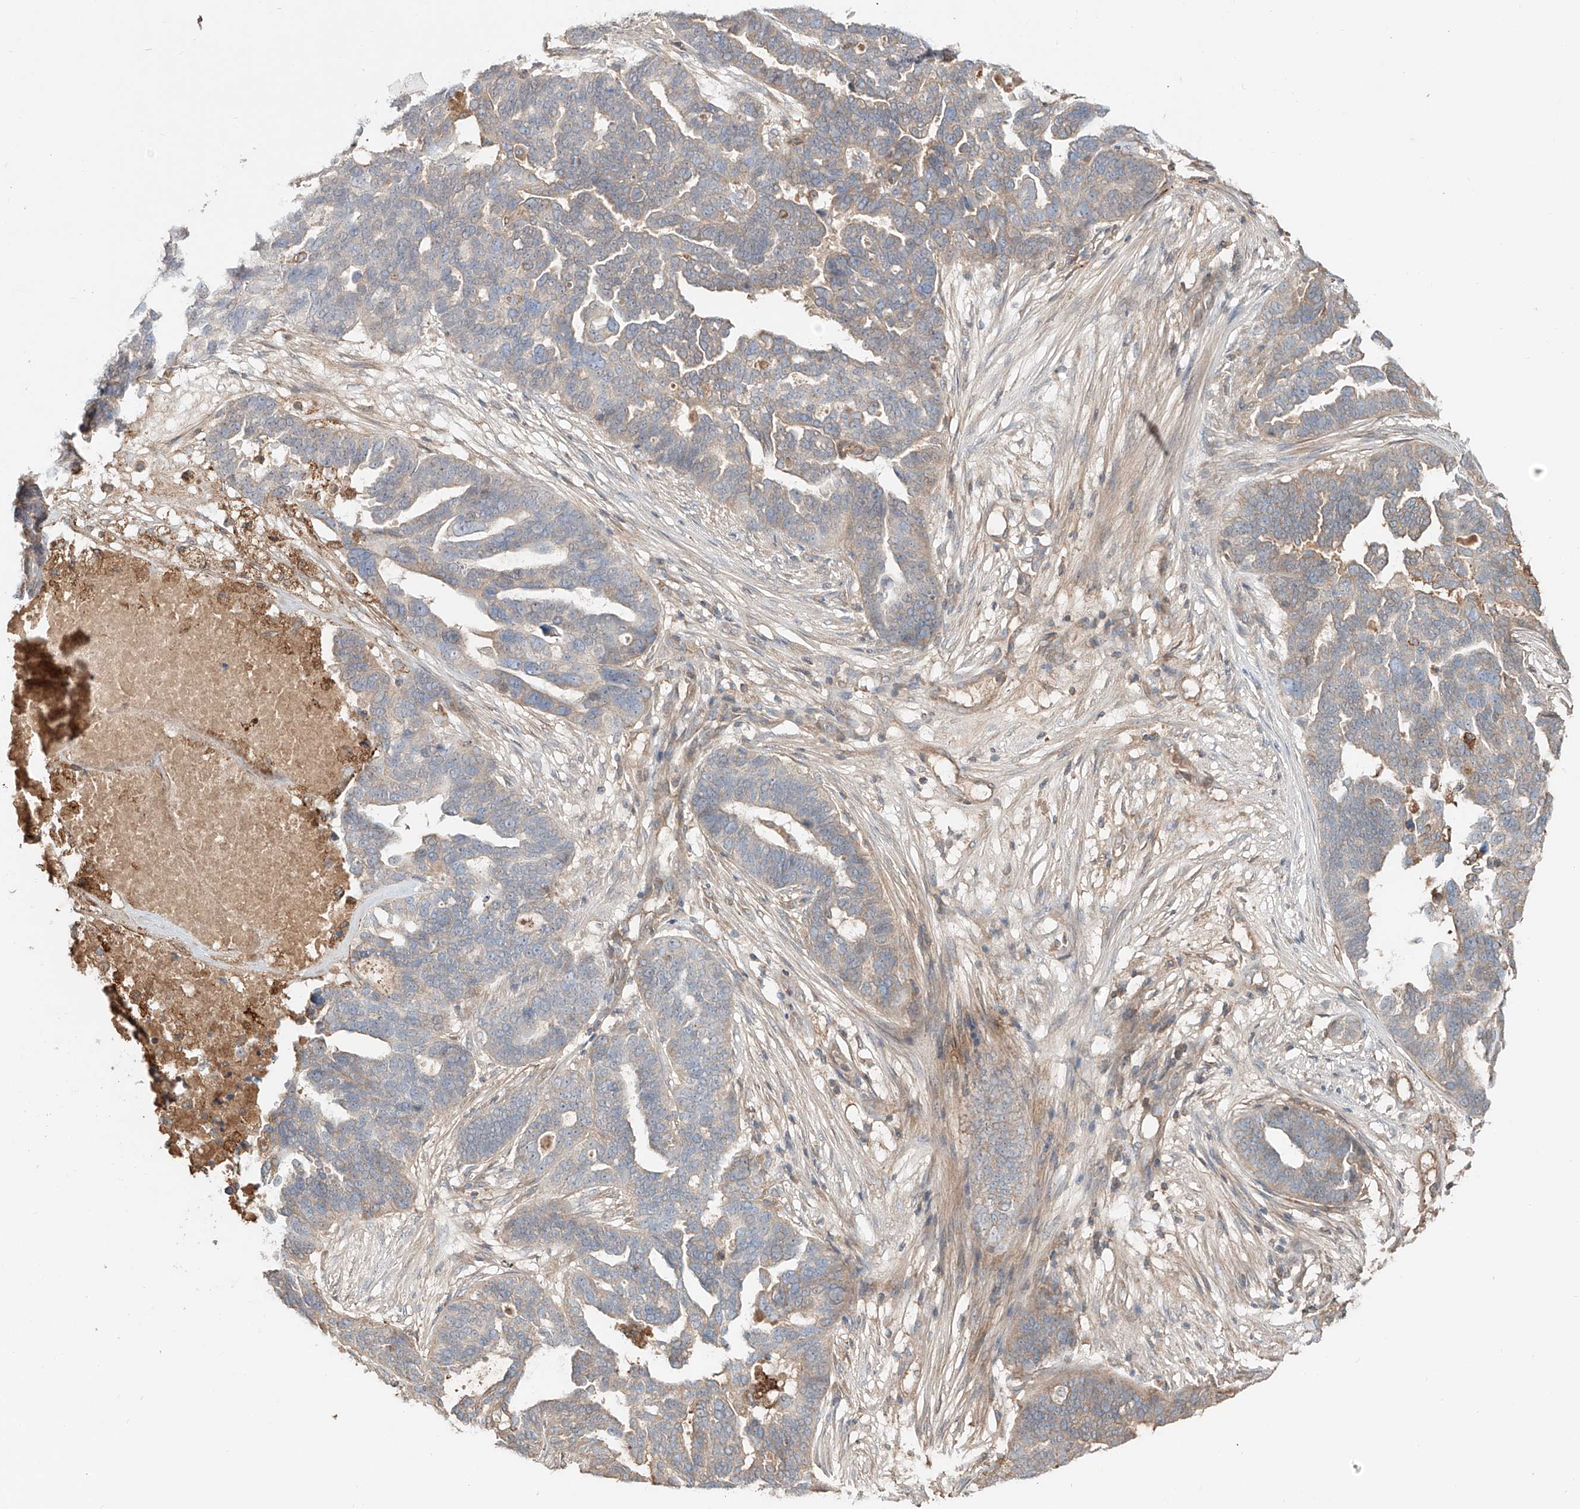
{"staining": {"intensity": "weak", "quantity": "25%-75%", "location": "cytoplasmic/membranous"}, "tissue": "ovarian cancer", "cell_type": "Tumor cells", "image_type": "cancer", "snomed": [{"axis": "morphology", "description": "Cystadenocarcinoma, serous, NOS"}, {"axis": "topography", "description": "Ovary"}], "caption": "DAB immunohistochemical staining of ovarian serous cystadenocarcinoma shows weak cytoplasmic/membranous protein staining in approximately 25%-75% of tumor cells. Immunohistochemistry stains the protein of interest in brown and the nuclei are stained blue.", "gene": "ERO1A", "patient": {"sex": "female", "age": 59}}